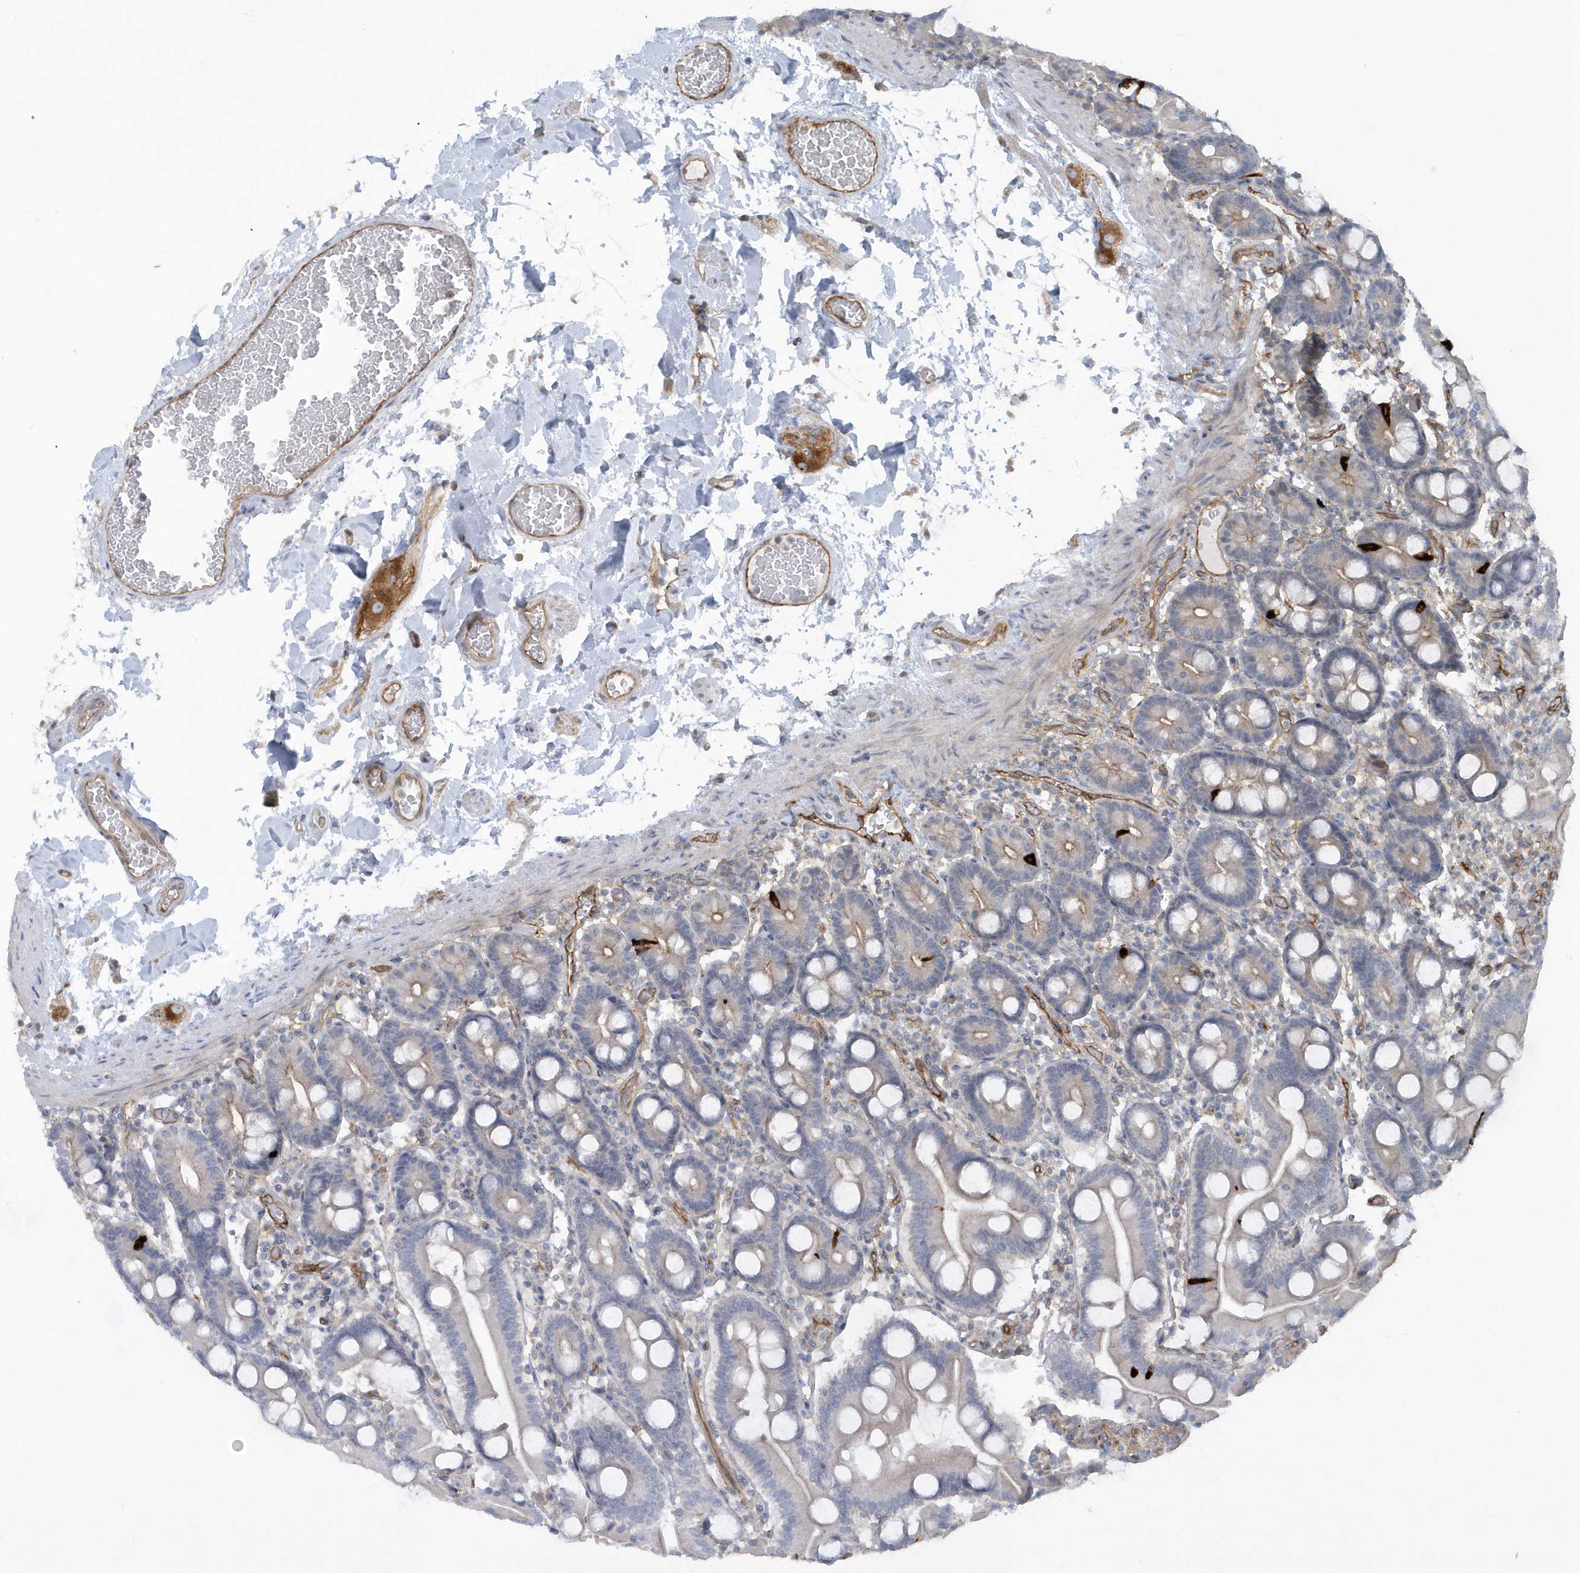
{"staining": {"intensity": "negative", "quantity": "none", "location": "none"}, "tissue": "duodenum", "cell_type": "Glandular cells", "image_type": "normal", "snomed": [{"axis": "morphology", "description": "Normal tissue, NOS"}, {"axis": "topography", "description": "Duodenum"}], "caption": "A photomicrograph of human duodenum is negative for staining in glandular cells. The staining is performed using DAB brown chromogen with nuclei counter-stained in using hematoxylin.", "gene": "RAI14", "patient": {"sex": "male", "age": 55}}